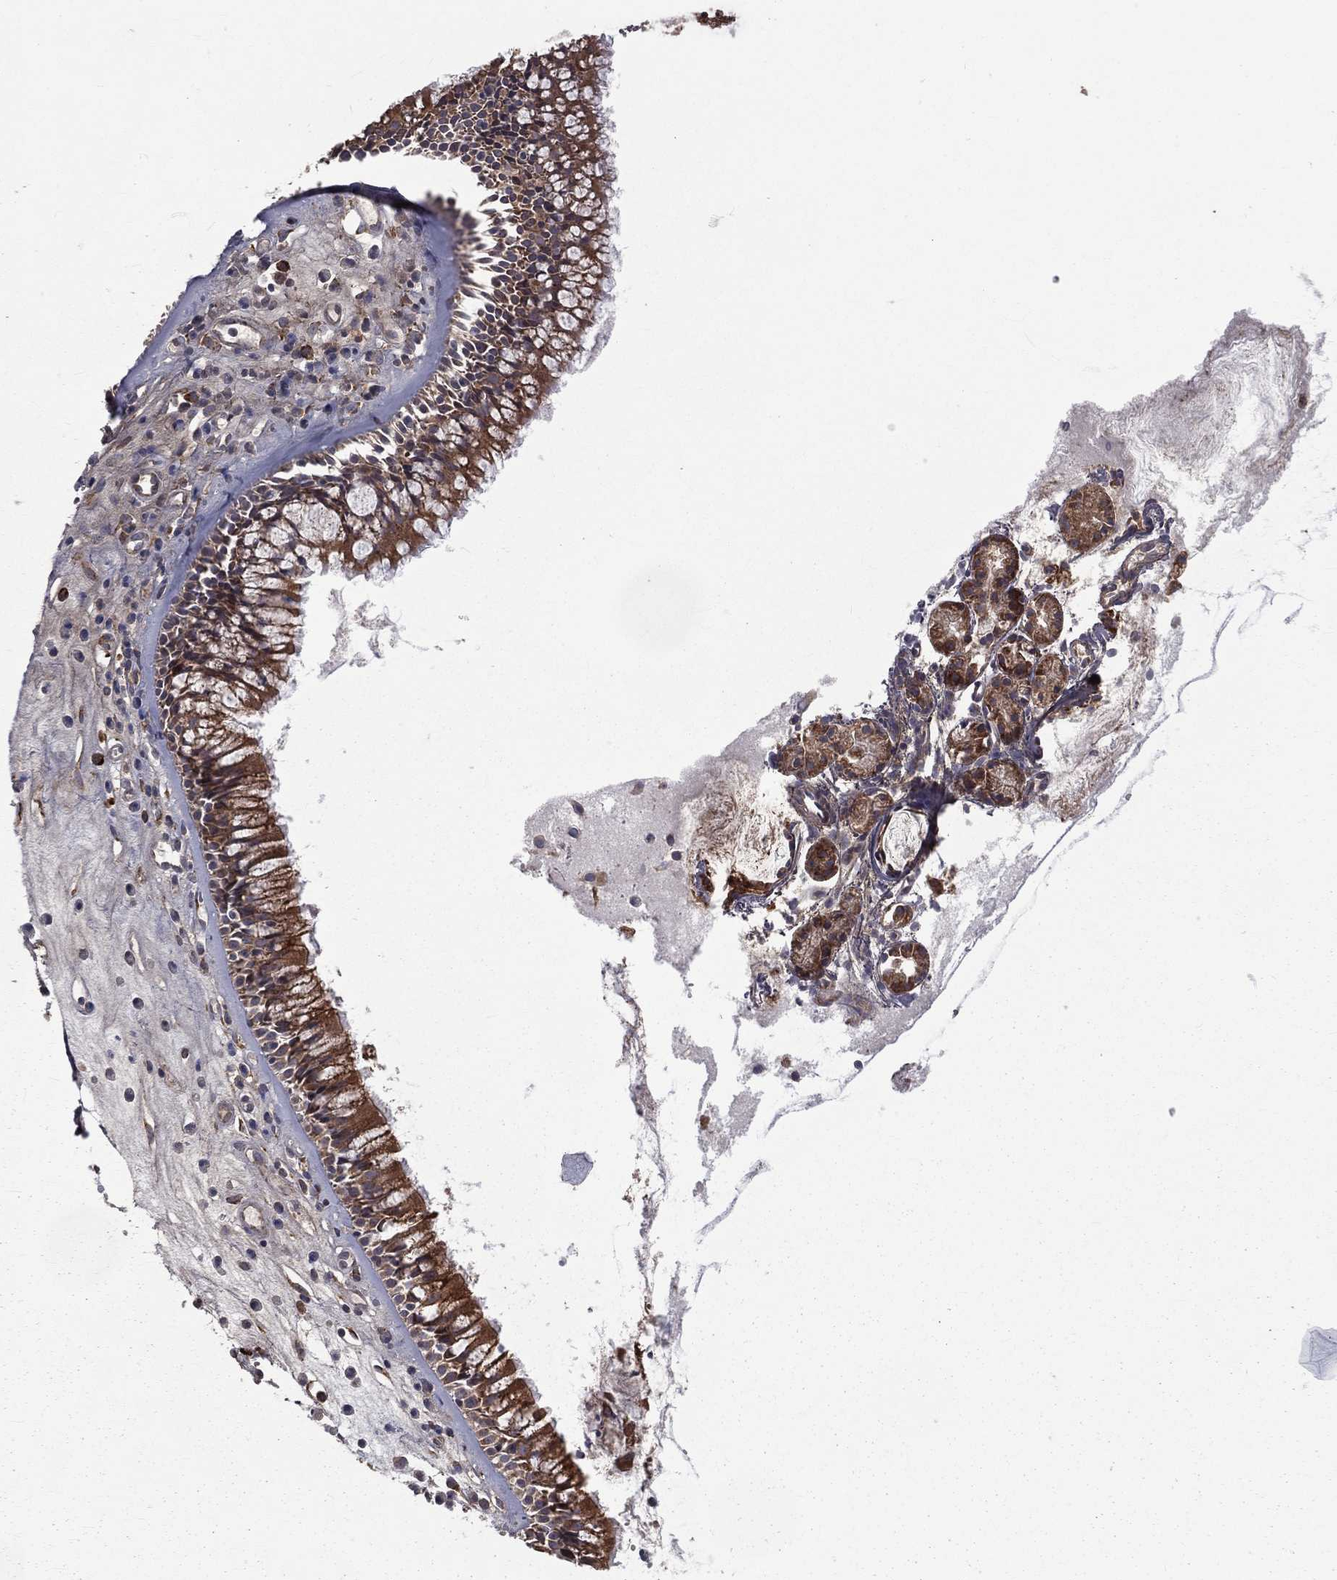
{"staining": {"intensity": "moderate", "quantity": ">75%", "location": "cytoplasmic/membranous"}, "tissue": "nasopharynx", "cell_type": "Respiratory epithelial cells", "image_type": "normal", "snomed": [{"axis": "morphology", "description": "Normal tissue, NOS"}, {"axis": "topography", "description": "Nasopharynx"}], "caption": "Protein staining of benign nasopharynx exhibits moderate cytoplasmic/membranous positivity in approximately >75% of respiratory epithelial cells.", "gene": "OLFML1", "patient": {"sex": "male", "age": 57}}